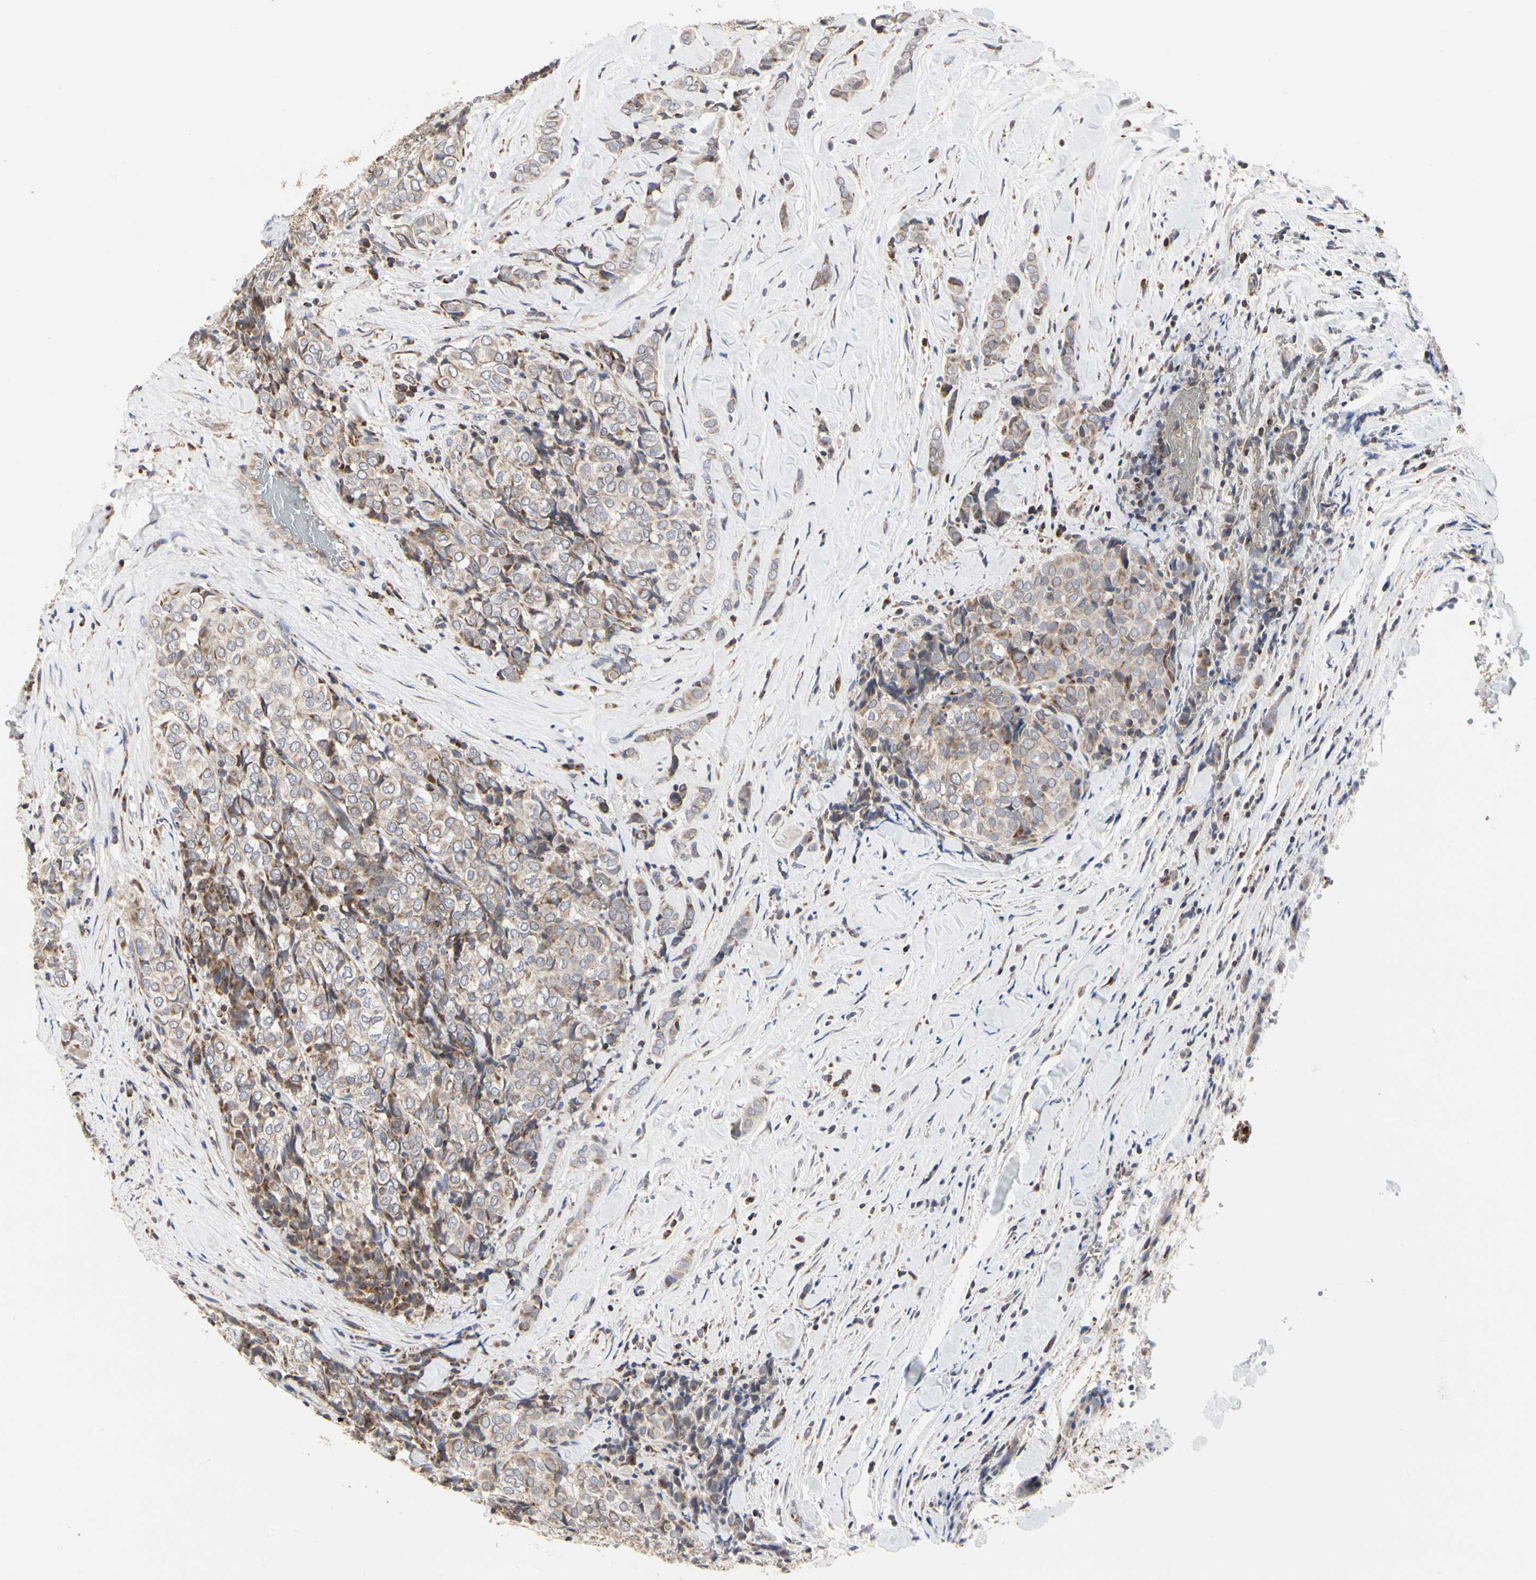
{"staining": {"intensity": "weak", "quantity": ">75%", "location": "cytoplasmic/membranous"}, "tissue": "thyroid cancer", "cell_type": "Tumor cells", "image_type": "cancer", "snomed": [{"axis": "morphology", "description": "Normal tissue, NOS"}, {"axis": "morphology", "description": "Papillary adenocarcinoma, NOS"}, {"axis": "topography", "description": "Thyroid gland"}], "caption": "DAB (3,3'-diaminobenzidine) immunohistochemical staining of human thyroid cancer (papillary adenocarcinoma) displays weak cytoplasmic/membranous protein staining in about >75% of tumor cells.", "gene": "TSKU", "patient": {"sex": "female", "age": 30}}